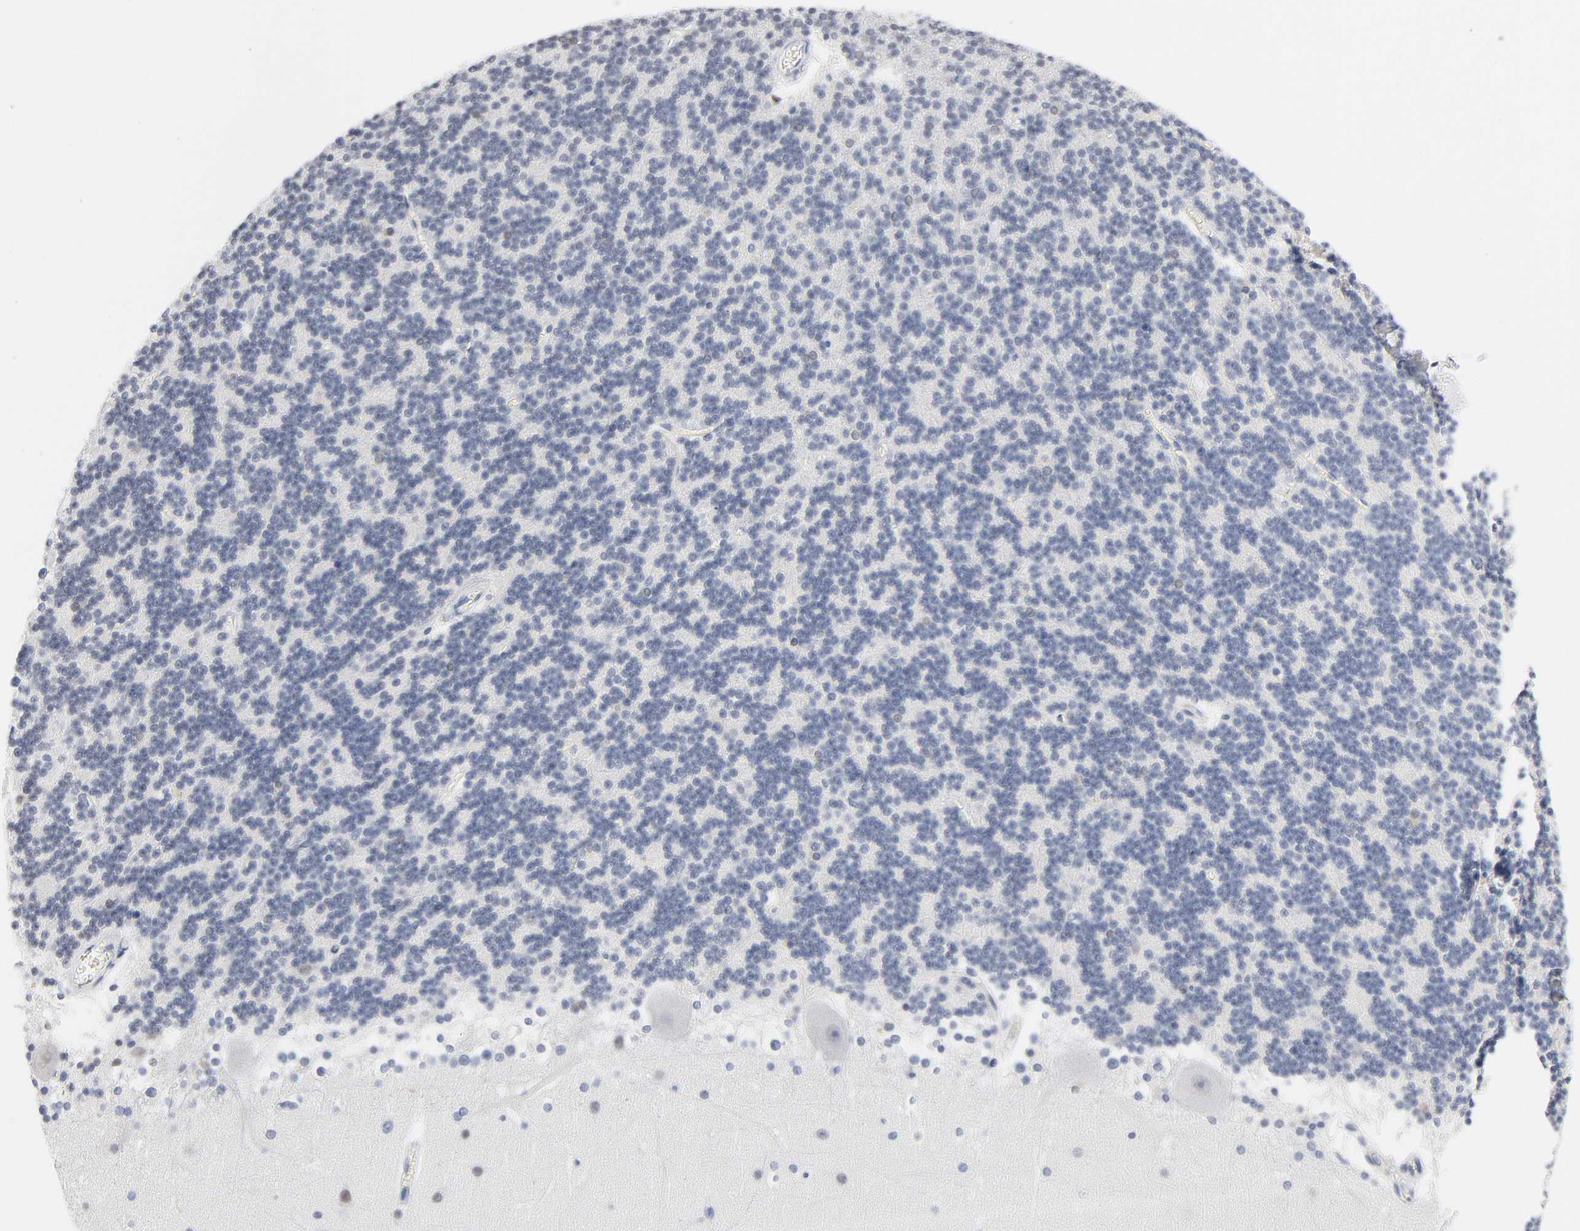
{"staining": {"intensity": "negative", "quantity": "none", "location": "none"}, "tissue": "cerebellum", "cell_type": "Cells in granular layer", "image_type": "normal", "snomed": [{"axis": "morphology", "description": "Normal tissue, NOS"}, {"axis": "topography", "description": "Cerebellum"}], "caption": "High power microscopy image of an immunohistochemistry (IHC) micrograph of unremarkable cerebellum, revealing no significant positivity in cells in granular layer. (Stains: DAB (3,3'-diaminobenzidine) immunohistochemistry (IHC) with hematoxylin counter stain, Microscopy: brightfield microscopy at high magnification).", "gene": "SERPINA4", "patient": {"sex": "female", "age": 19}}